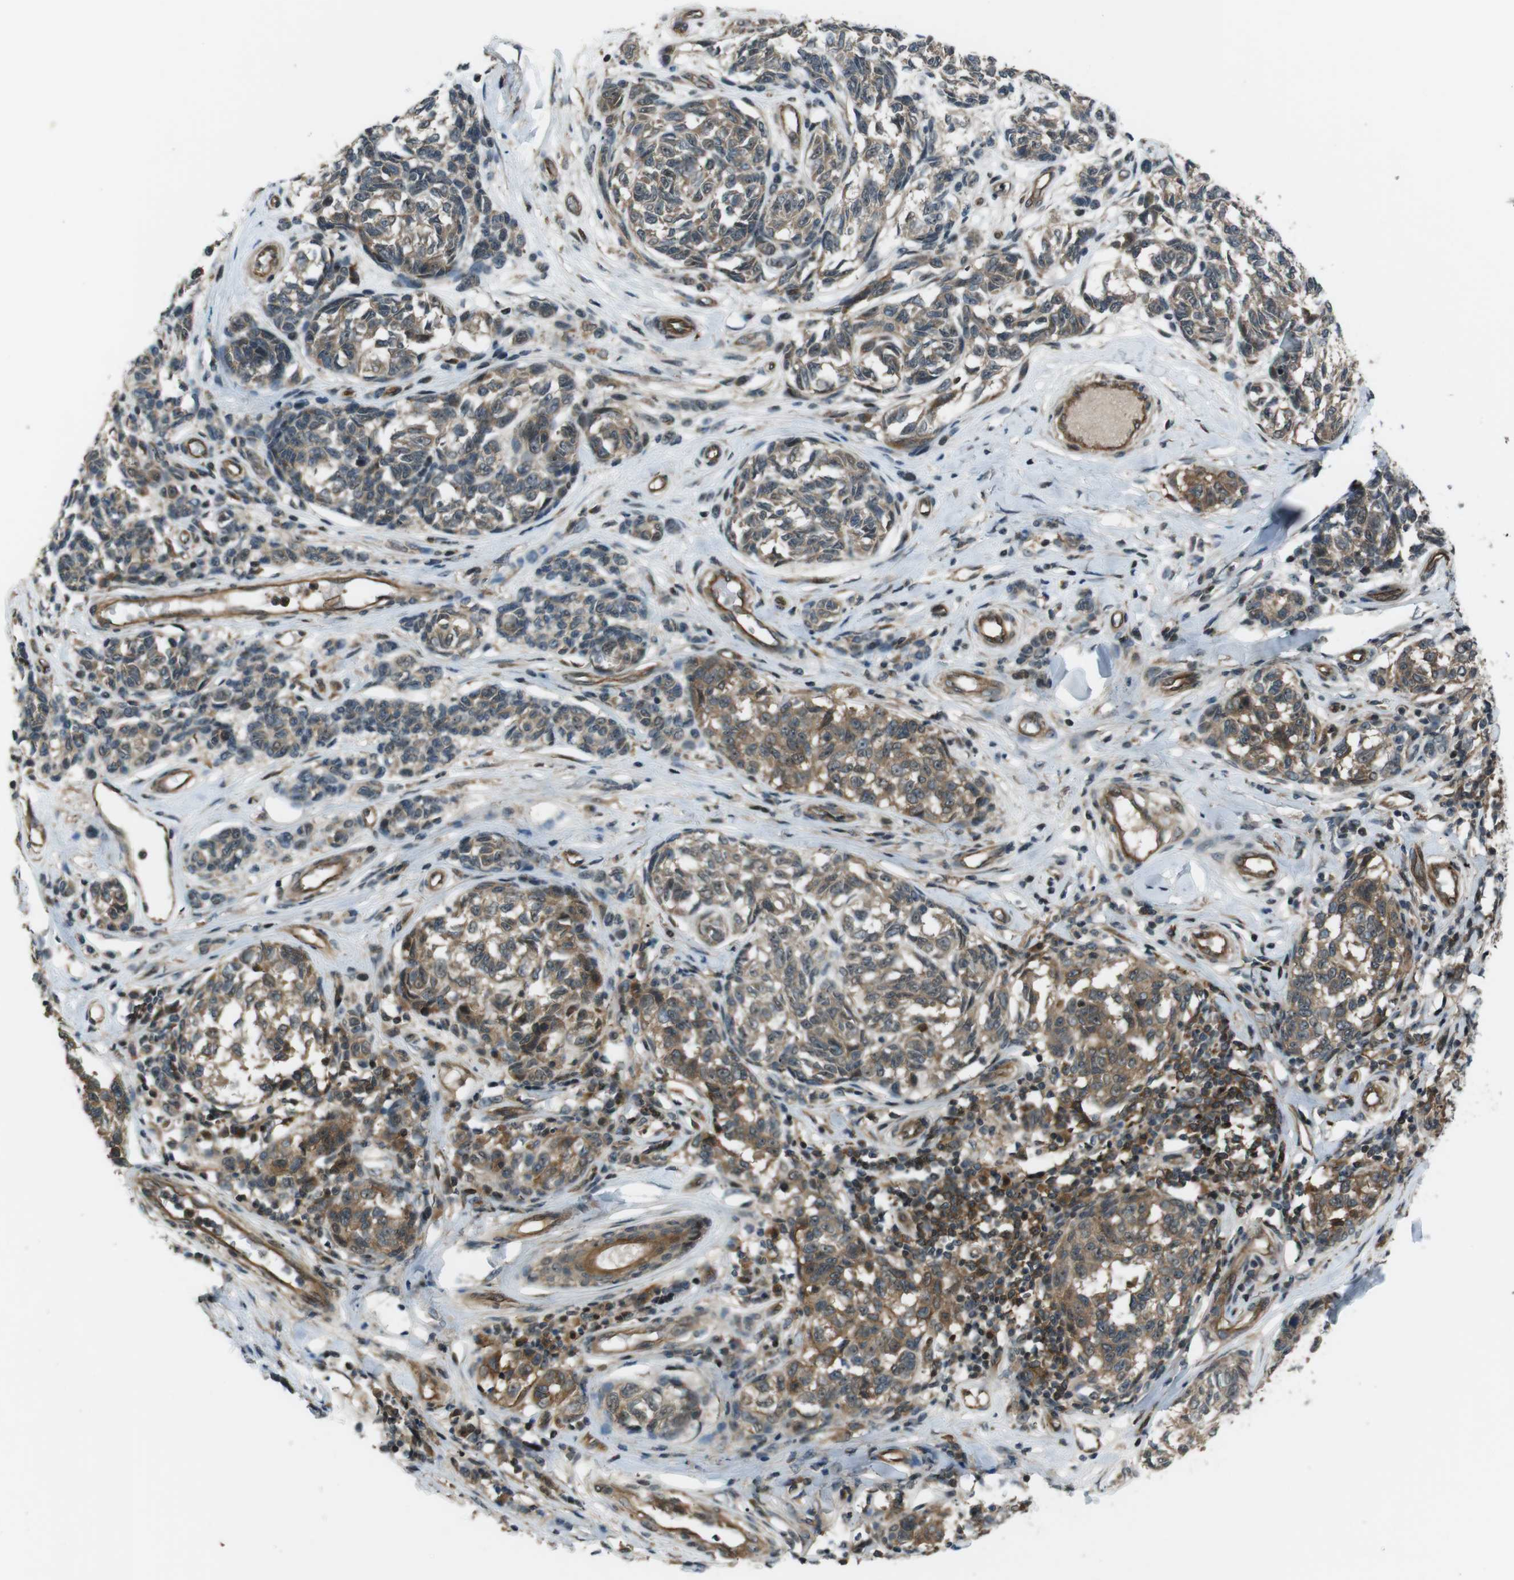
{"staining": {"intensity": "moderate", "quantity": ">75%", "location": "cytoplasmic/membranous"}, "tissue": "melanoma", "cell_type": "Tumor cells", "image_type": "cancer", "snomed": [{"axis": "morphology", "description": "Malignant melanoma, NOS"}, {"axis": "topography", "description": "Skin"}], "caption": "Immunohistochemical staining of malignant melanoma displays moderate cytoplasmic/membranous protein staining in approximately >75% of tumor cells.", "gene": "TIAM2", "patient": {"sex": "female", "age": 64}}